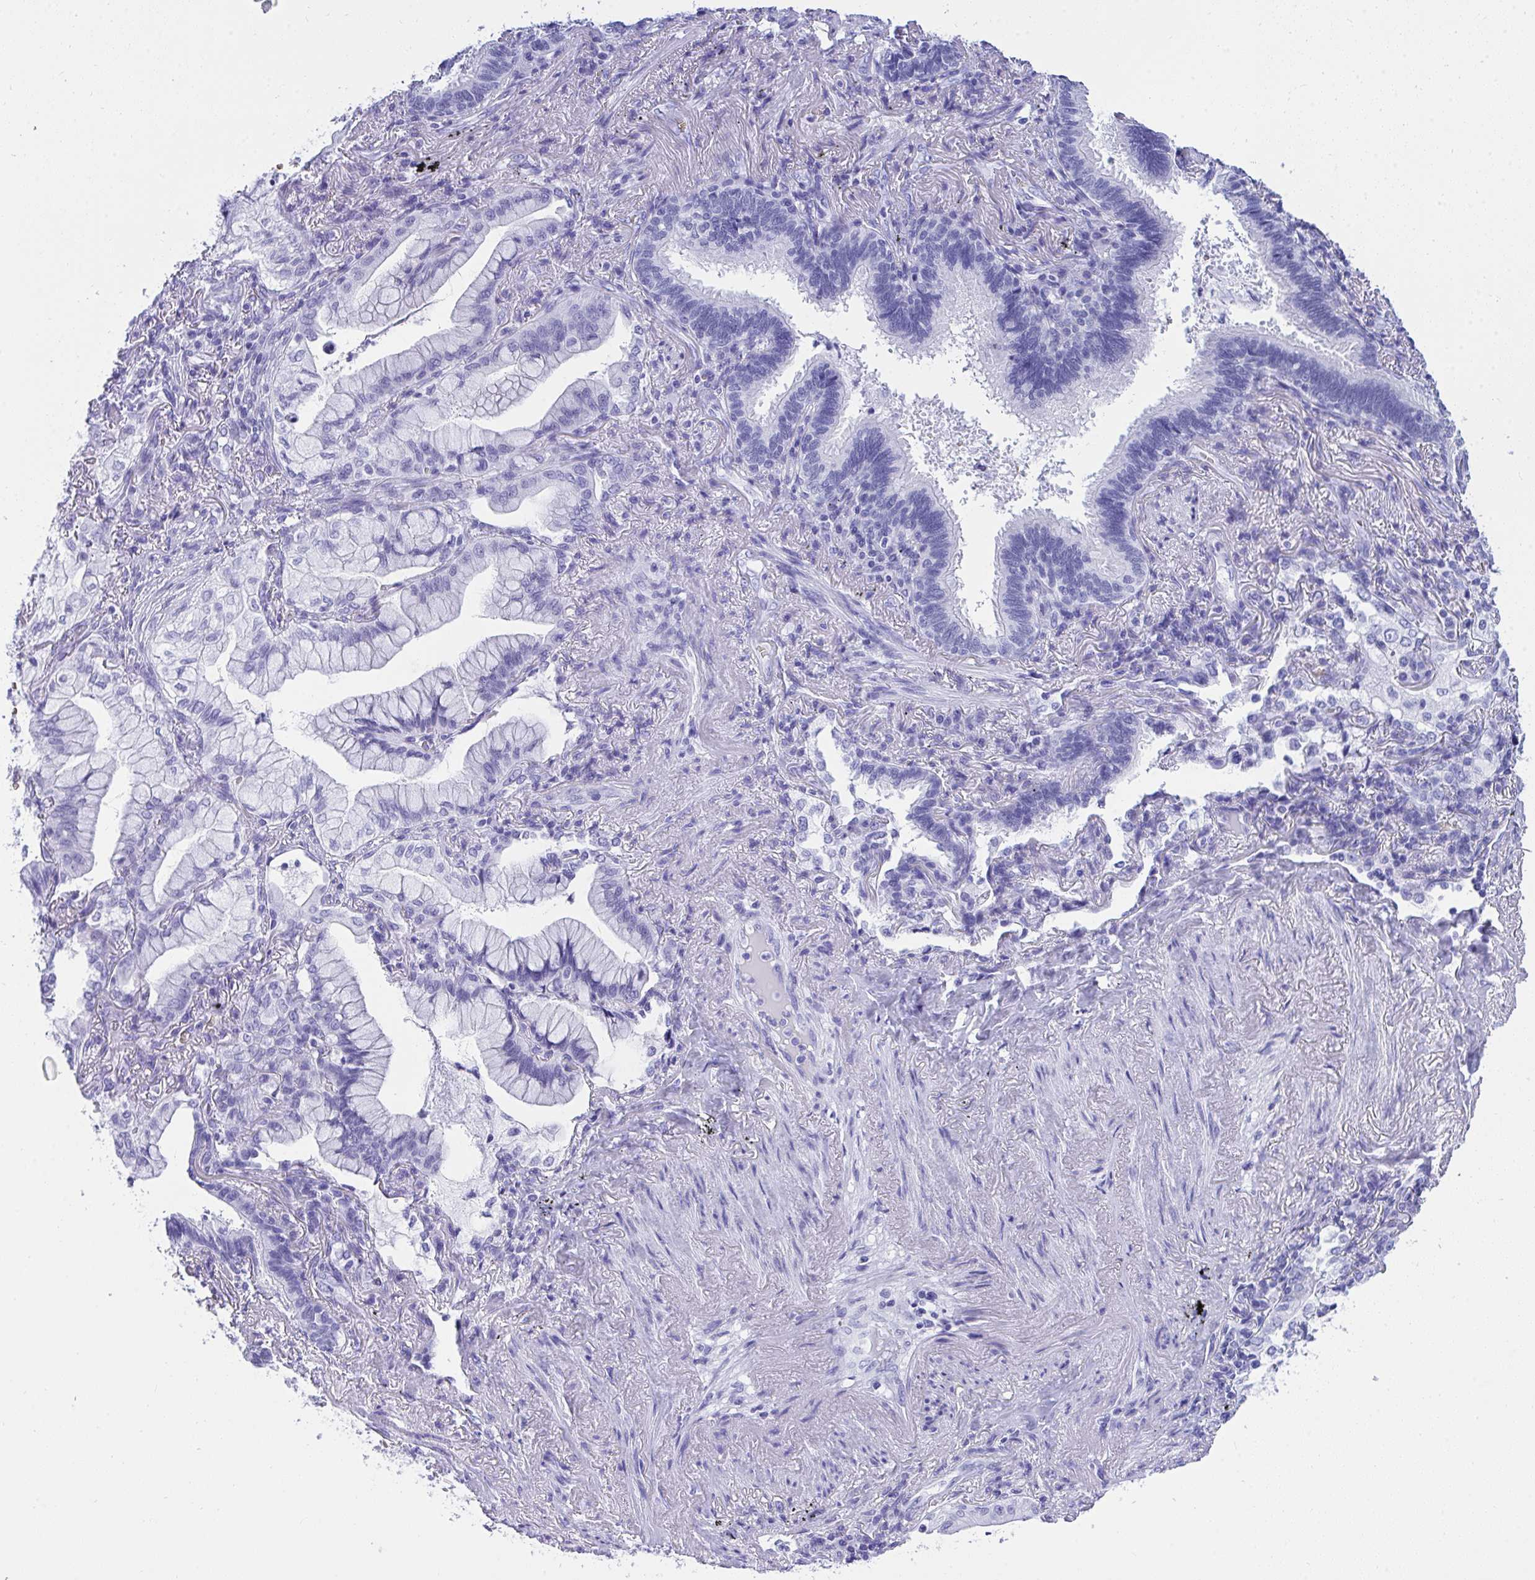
{"staining": {"intensity": "negative", "quantity": "none", "location": "none"}, "tissue": "lung cancer", "cell_type": "Tumor cells", "image_type": "cancer", "snomed": [{"axis": "morphology", "description": "Adenocarcinoma, NOS"}, {"axis": "topography", "description": "Lung"}], "caption": "Tumor cells are negative for brown protein staining in lung adenocarcinoma. (DAB immunohistochemistry visualized using brightfield microscopy, high magnification).", "gene": "ANK1", "patient": {"sex": "male", "age": 77}}